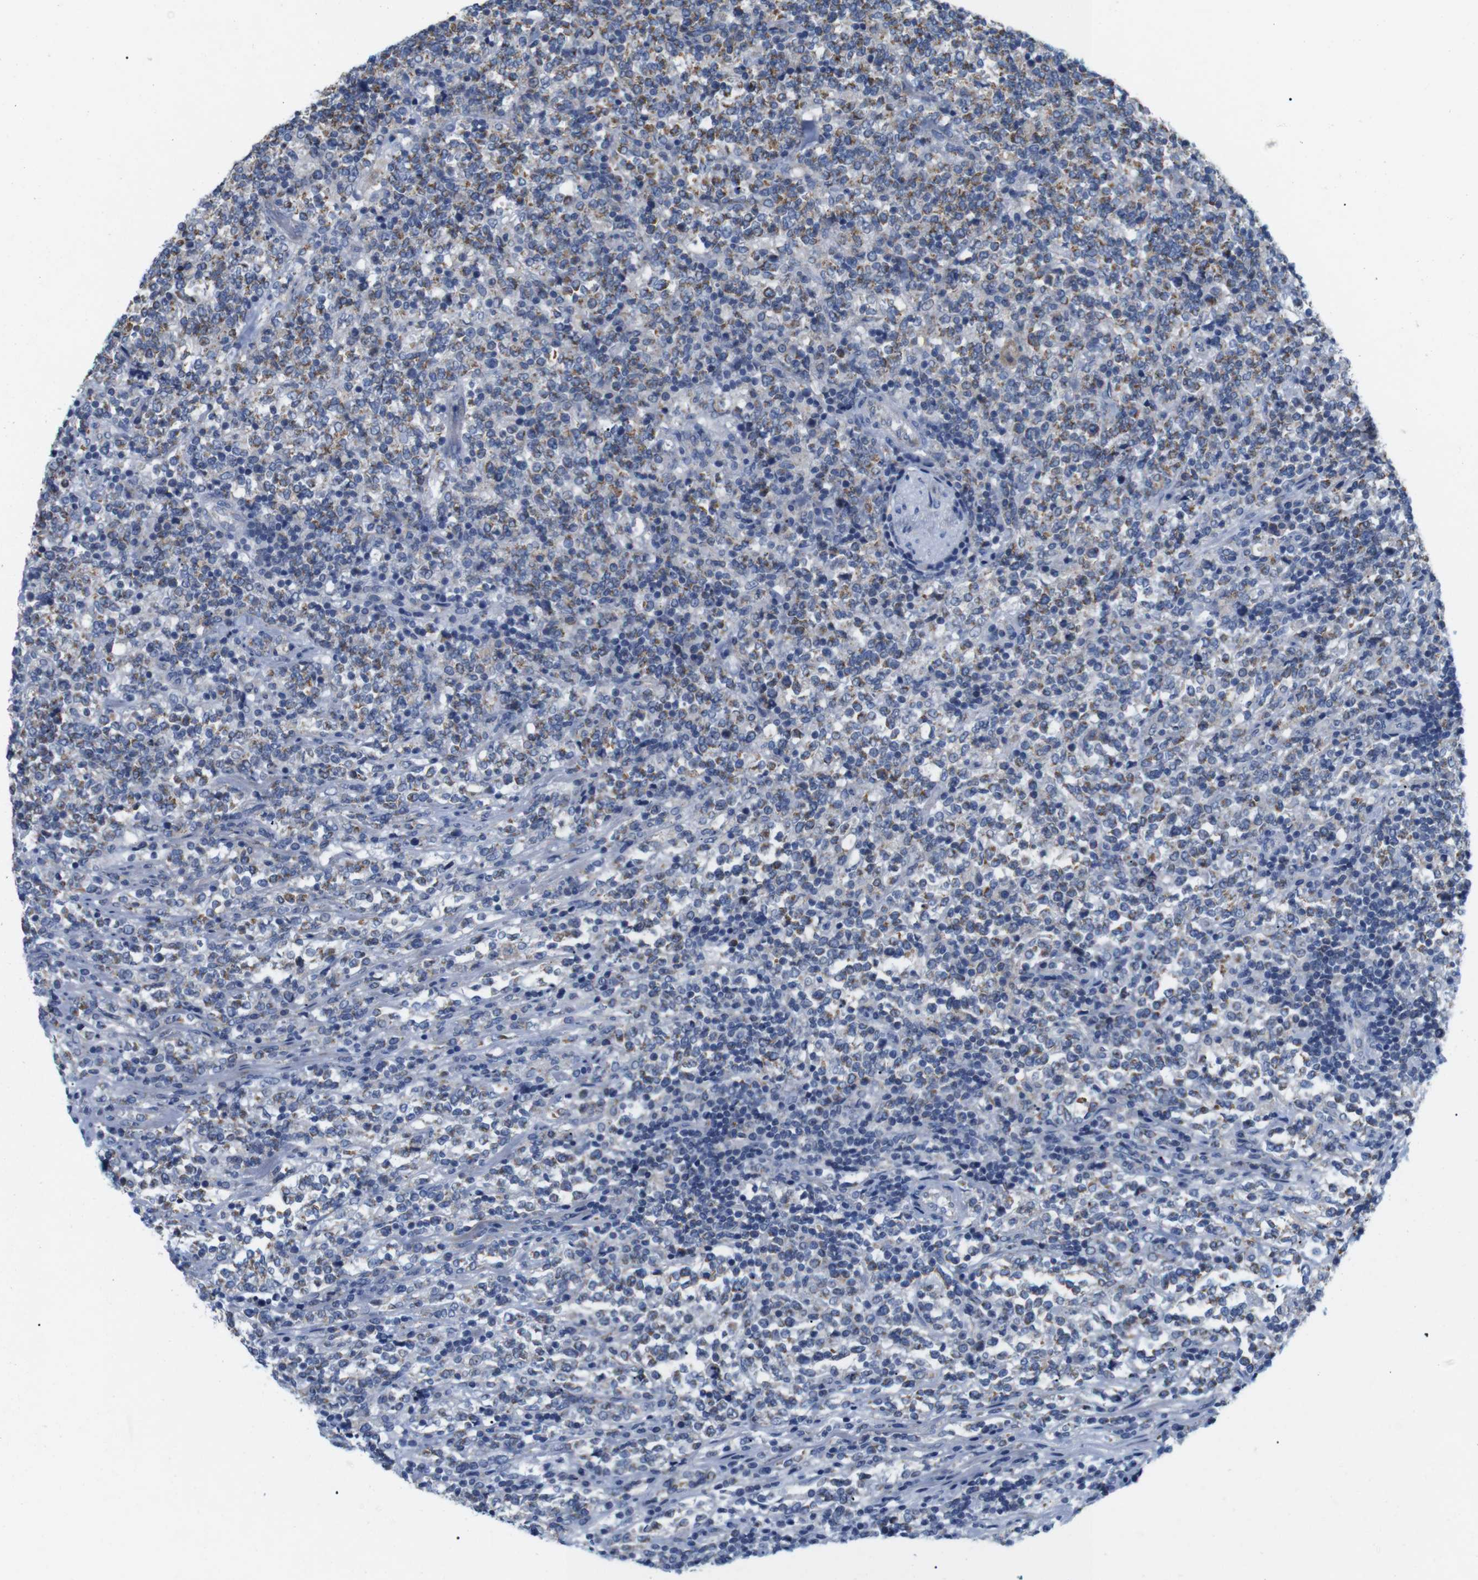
{"staining": {"intensity": "moderate", "quantity": ">75%", "location": "cytoplasmic/membranous"}, "tissue": "lymphoma", "cell_type": "Tumor cells", "image_type": "cancer", "snomed": [{"axis": "morphology", "description": "Malignant lymphoma, non-Hodgkin's type, High grade"}, {"axis": "topography", "description": "Soft tissue"}], "caption": "A medium amount of moderate cytoplasmic/membranous staining is identified in approximately >75% of tumor cells in malignant lymphoma, non-Hodgkin's type (high-grade) tissue. (DAB = brown stain, brightfield microscopy at high magnification).", "gene": "F2RL1", "patient": {"sex": "male", "age": 18}}